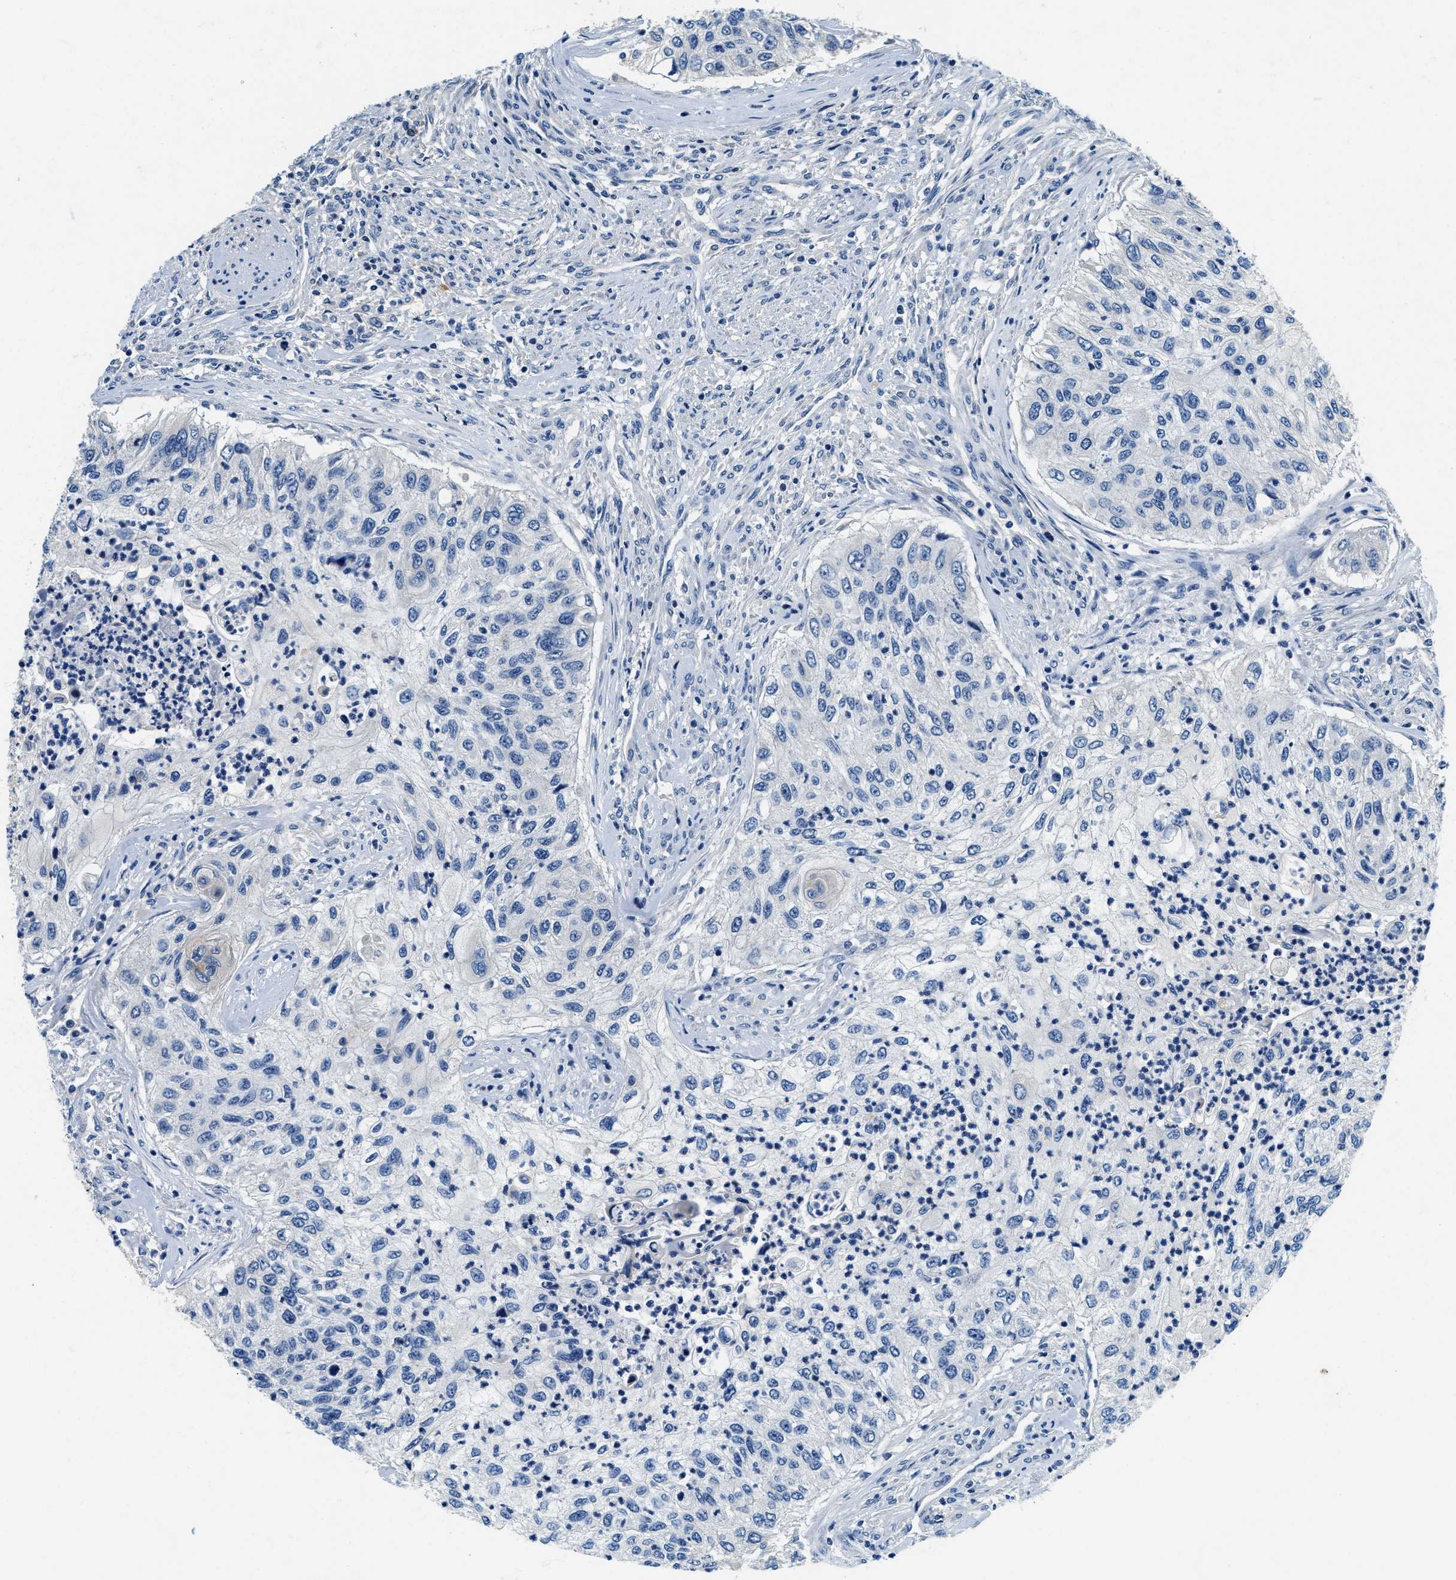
{"staining": {"intensity": "negative", "quantity": "none", "location": "none"}, "tissue": "urothelial cancer", "cell_type": "Tumor cells", "image_type": "cancer", "snomed": [{"axis": "morphology", "description": "Urothelial carcinoma, High grade"}, {"axis": "topography", "description": "Urinary bladder"}], "caption": "Tumor cells show no significant positivity in urothelial carcinoma (high-grade).", "gene": "ALDH3A2", "patient": {"sex": "female", "age": 60}}